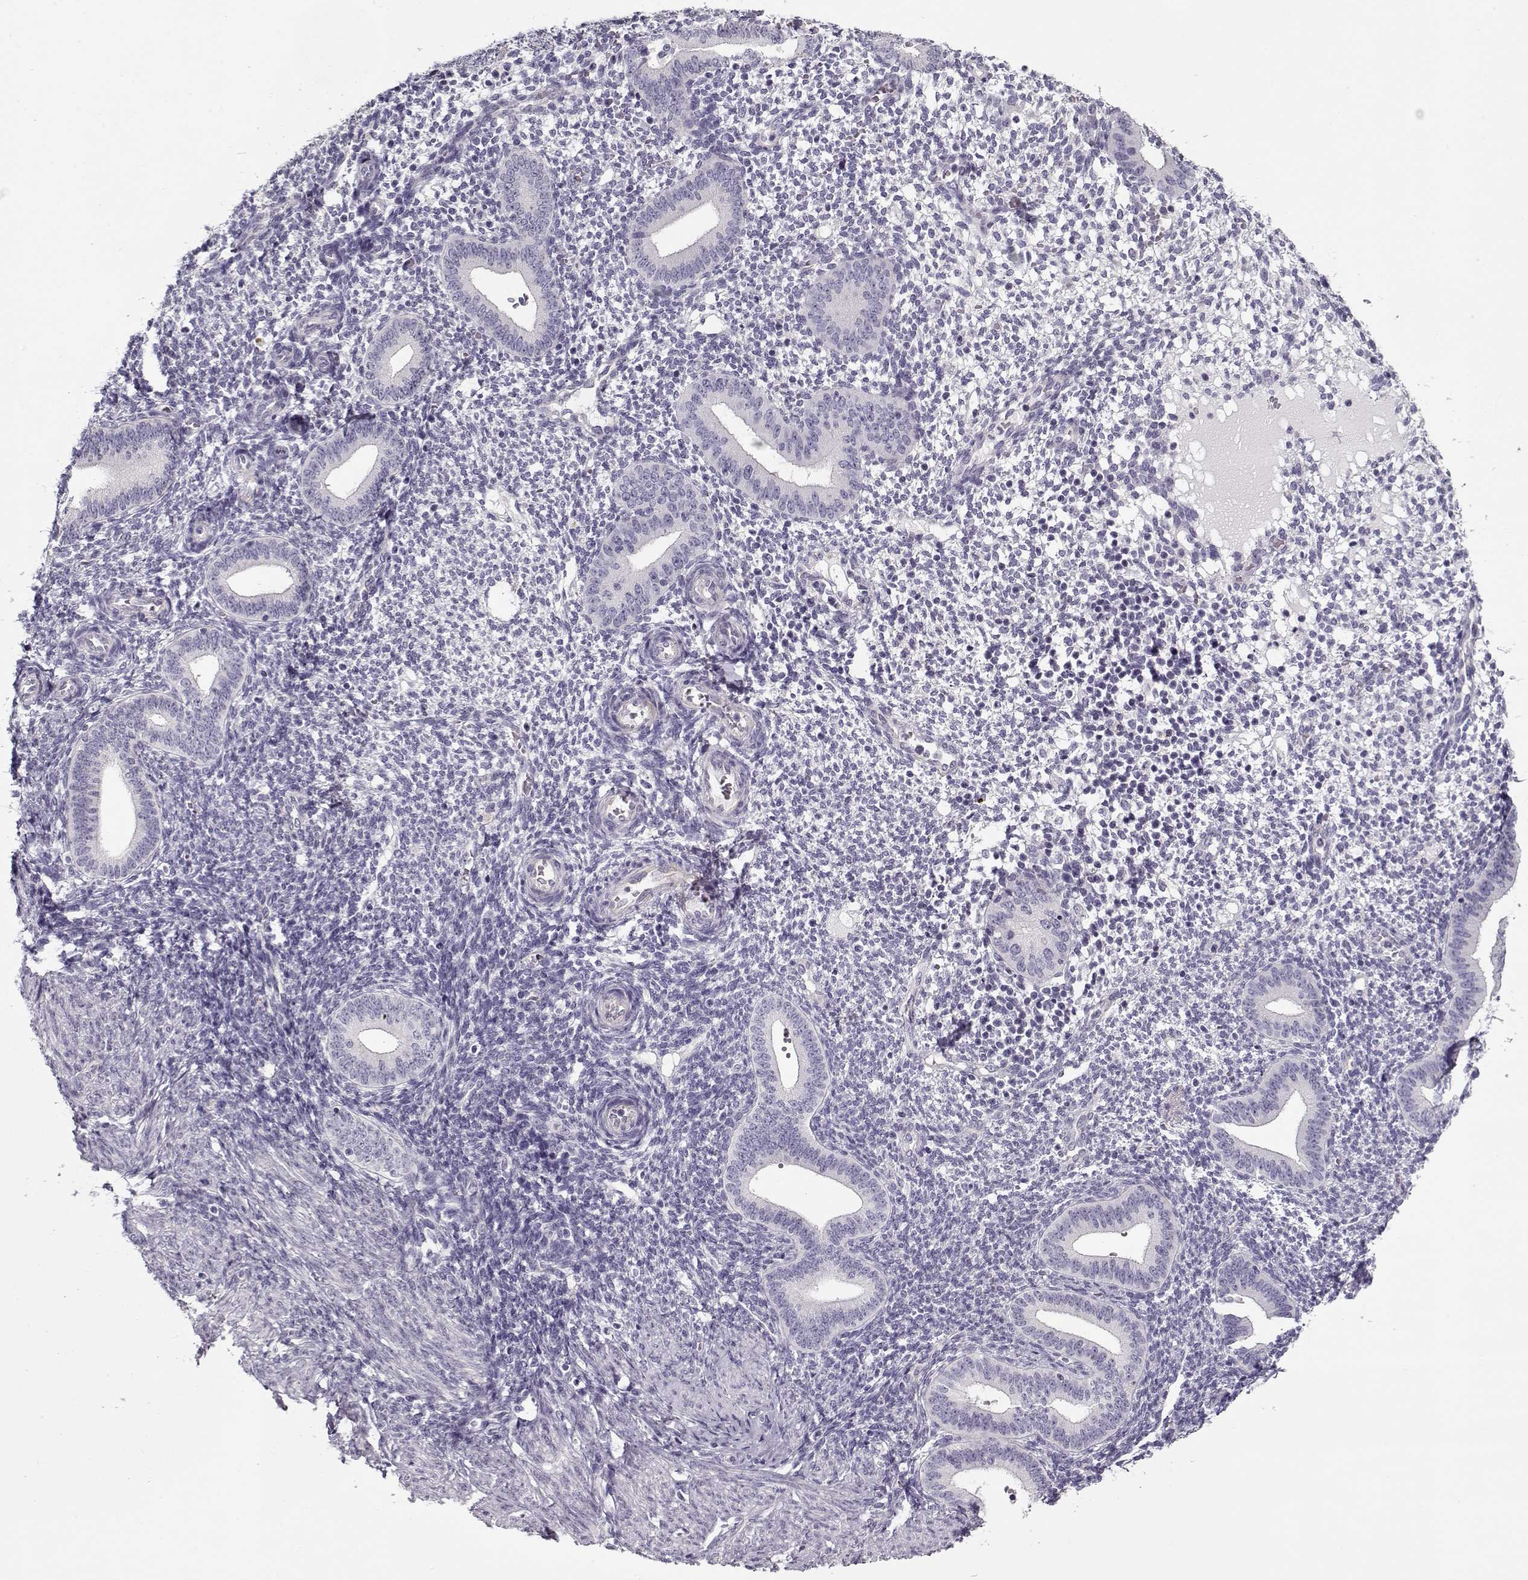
{"staining": {"intensity": "negative", "quantity": "none", "location": "none"}, "tissue": "endometrium", "cell_type": "Cells in endometrial stroma", "image_type": "normal", "snomed": [{"axis": "morphology", "description": "Normal tissue, NOS"}, {"axis": "topography", "description": "Endometrium"}], "caption": "Image shows no significant protein expression in cells in endometrial stroma of unremarkable endometrium.", "gene": "CCDC136", "patient": {"sex": "female", "age": 40}}